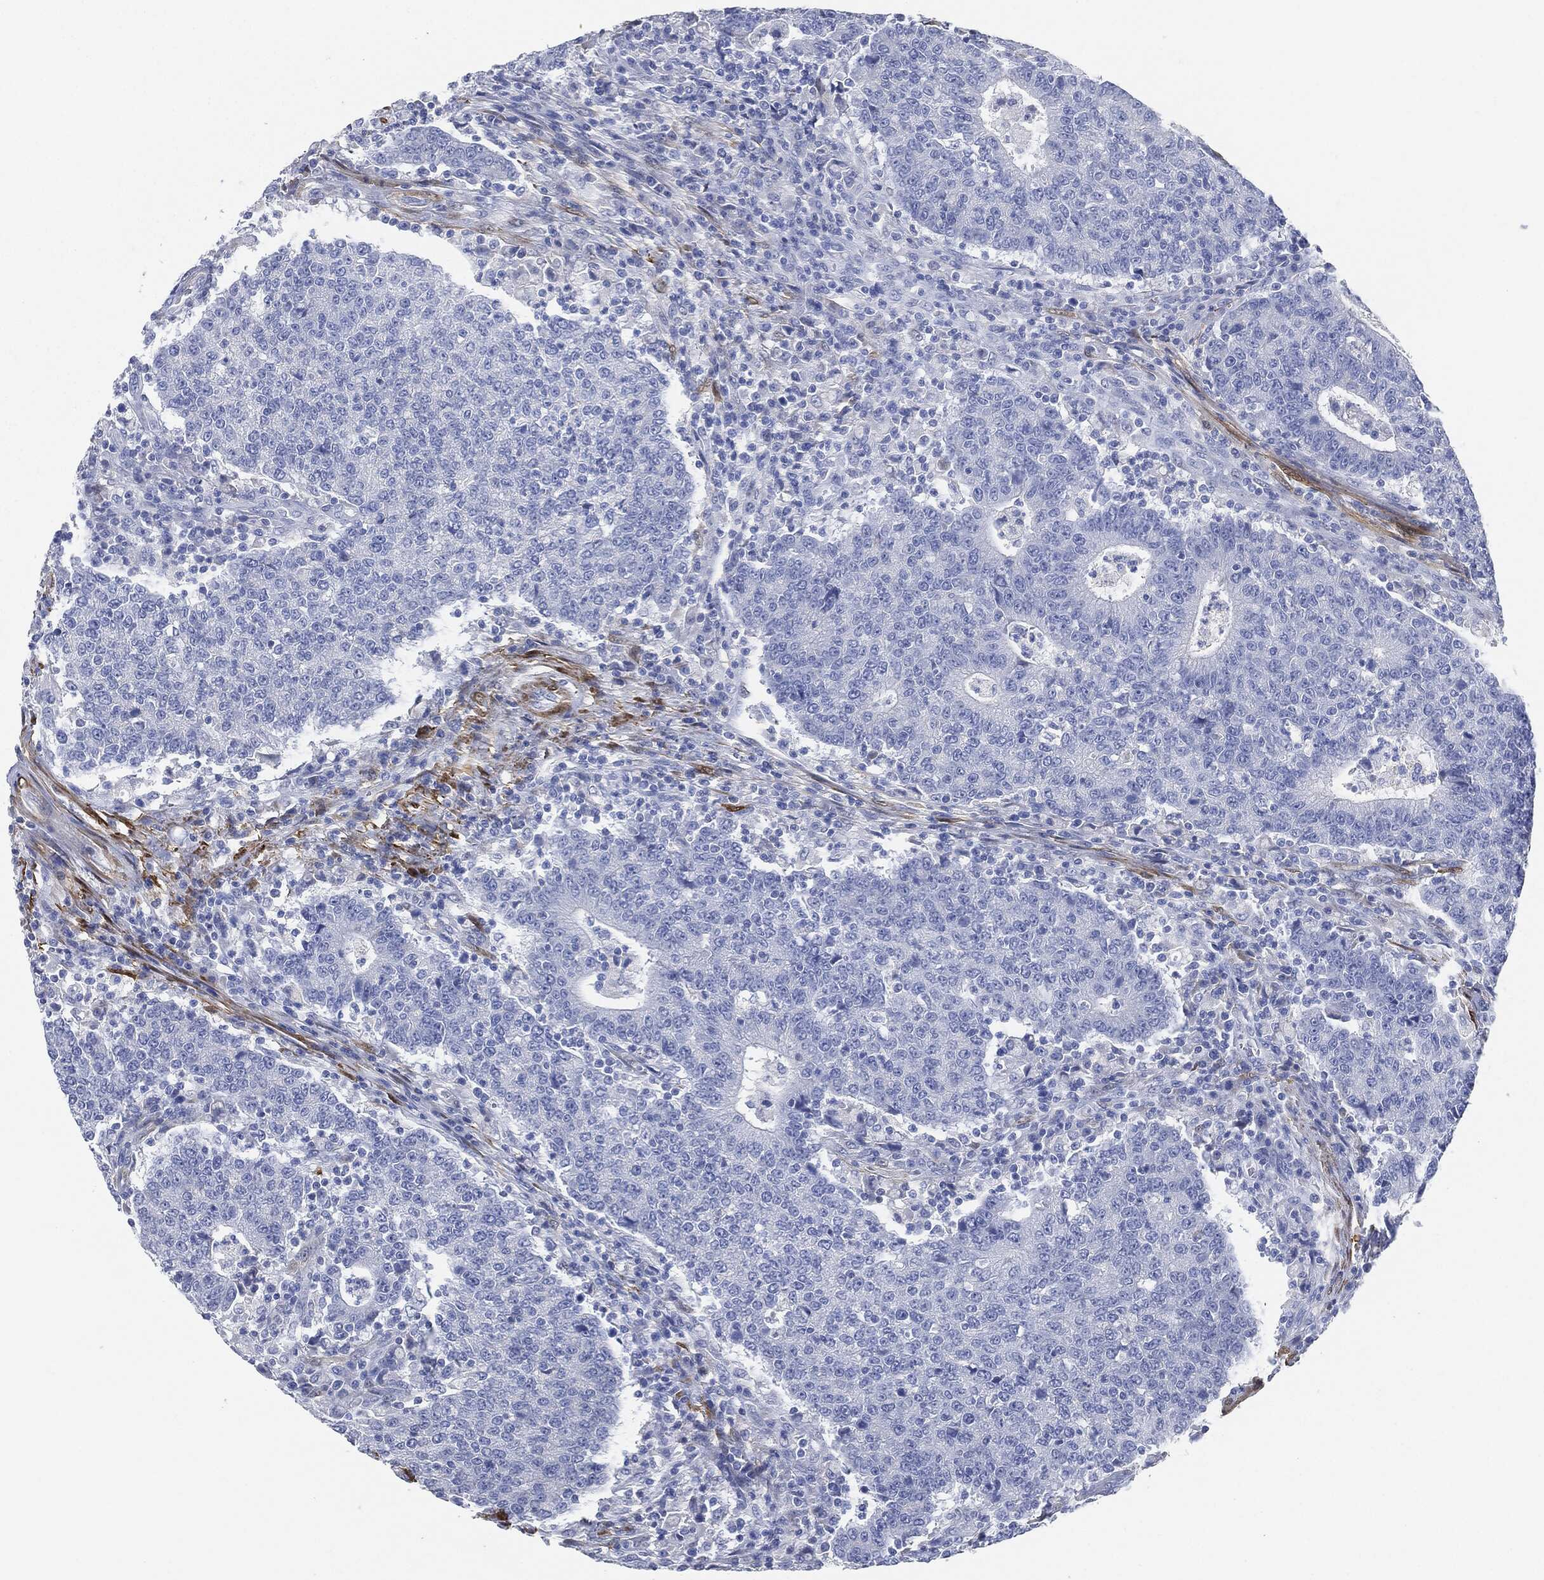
{"staining": {"intensity": "negative", "quantity": "none", "location": "none"}, "tissue": "colorectal cancer", "cell_type": "Tumor cells", "image_type": "cancer", "snomed": [{"axis": "morphology", "description": "Adenocarcinoma, NOS"}, {"axis": "topography", "description": "Colon"}], "caption": "Protein analysis of colorectal cancer demonstrates no significant positivity in tumor cells.", "gene": "TAGLN", "patient": {"sex": "female", "age": 75}}